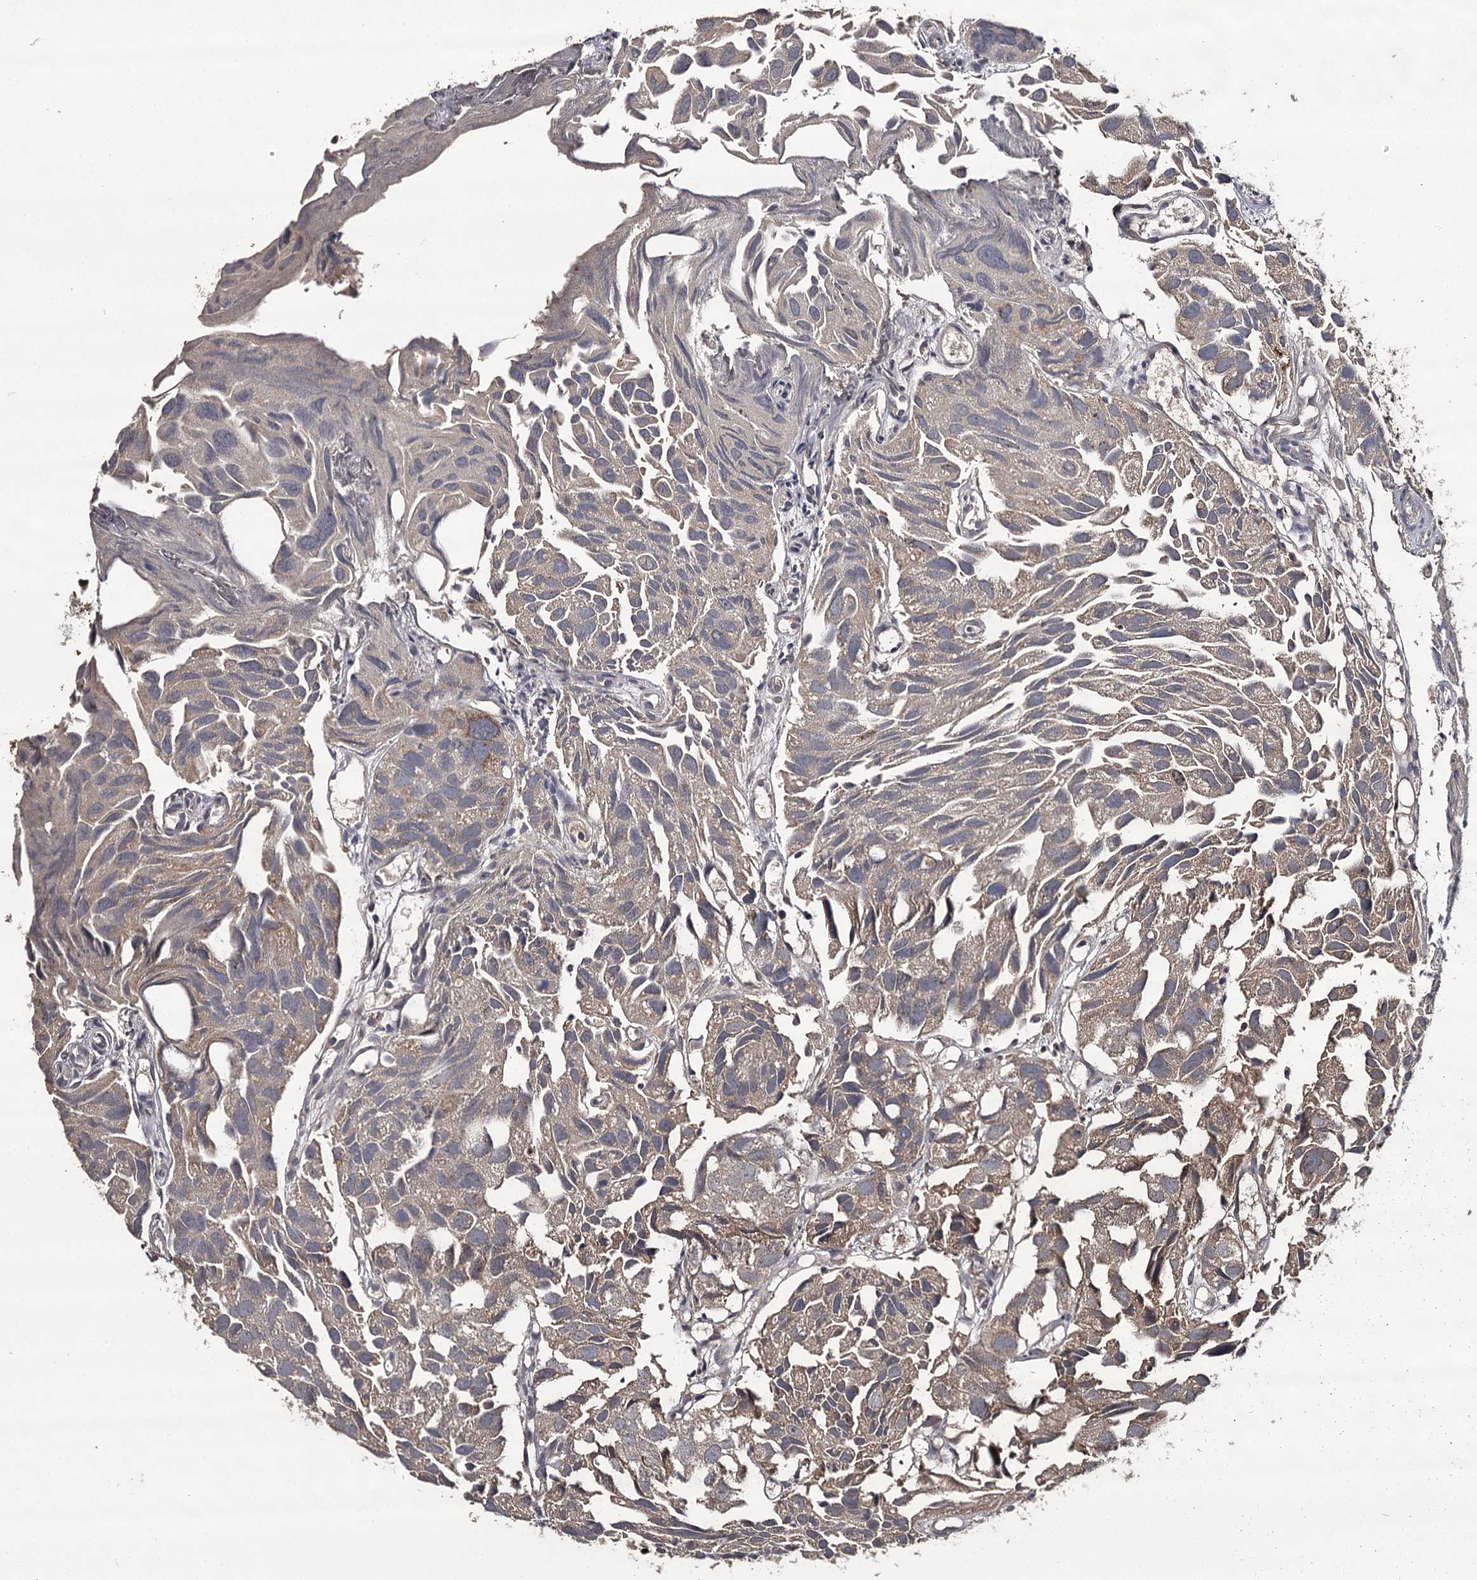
{"staining": {"intensity": "moderate", "quantity": "25%-75%", "location": "cytoplasmic/membranous,nuclear"}, "tissue": "urothelial cancer", "cell_type": "Tumor cells", "image_type": "cancer", "snomed": [{"axis": "morphology", "description": "Urothelial carcinoma, High grade"}, {"axis": "topography", "description": "Urinary bladder"}], "caption": "High-grade urothelial carcinoma stained with DAB IHC demonstrates medium levels of moderate cytoplasmic/membranous and nuclear staining in approximately 25%-75% of tumor cells.", "gene": "TTC12", "patient": {"sex": "female", "age": 75}}